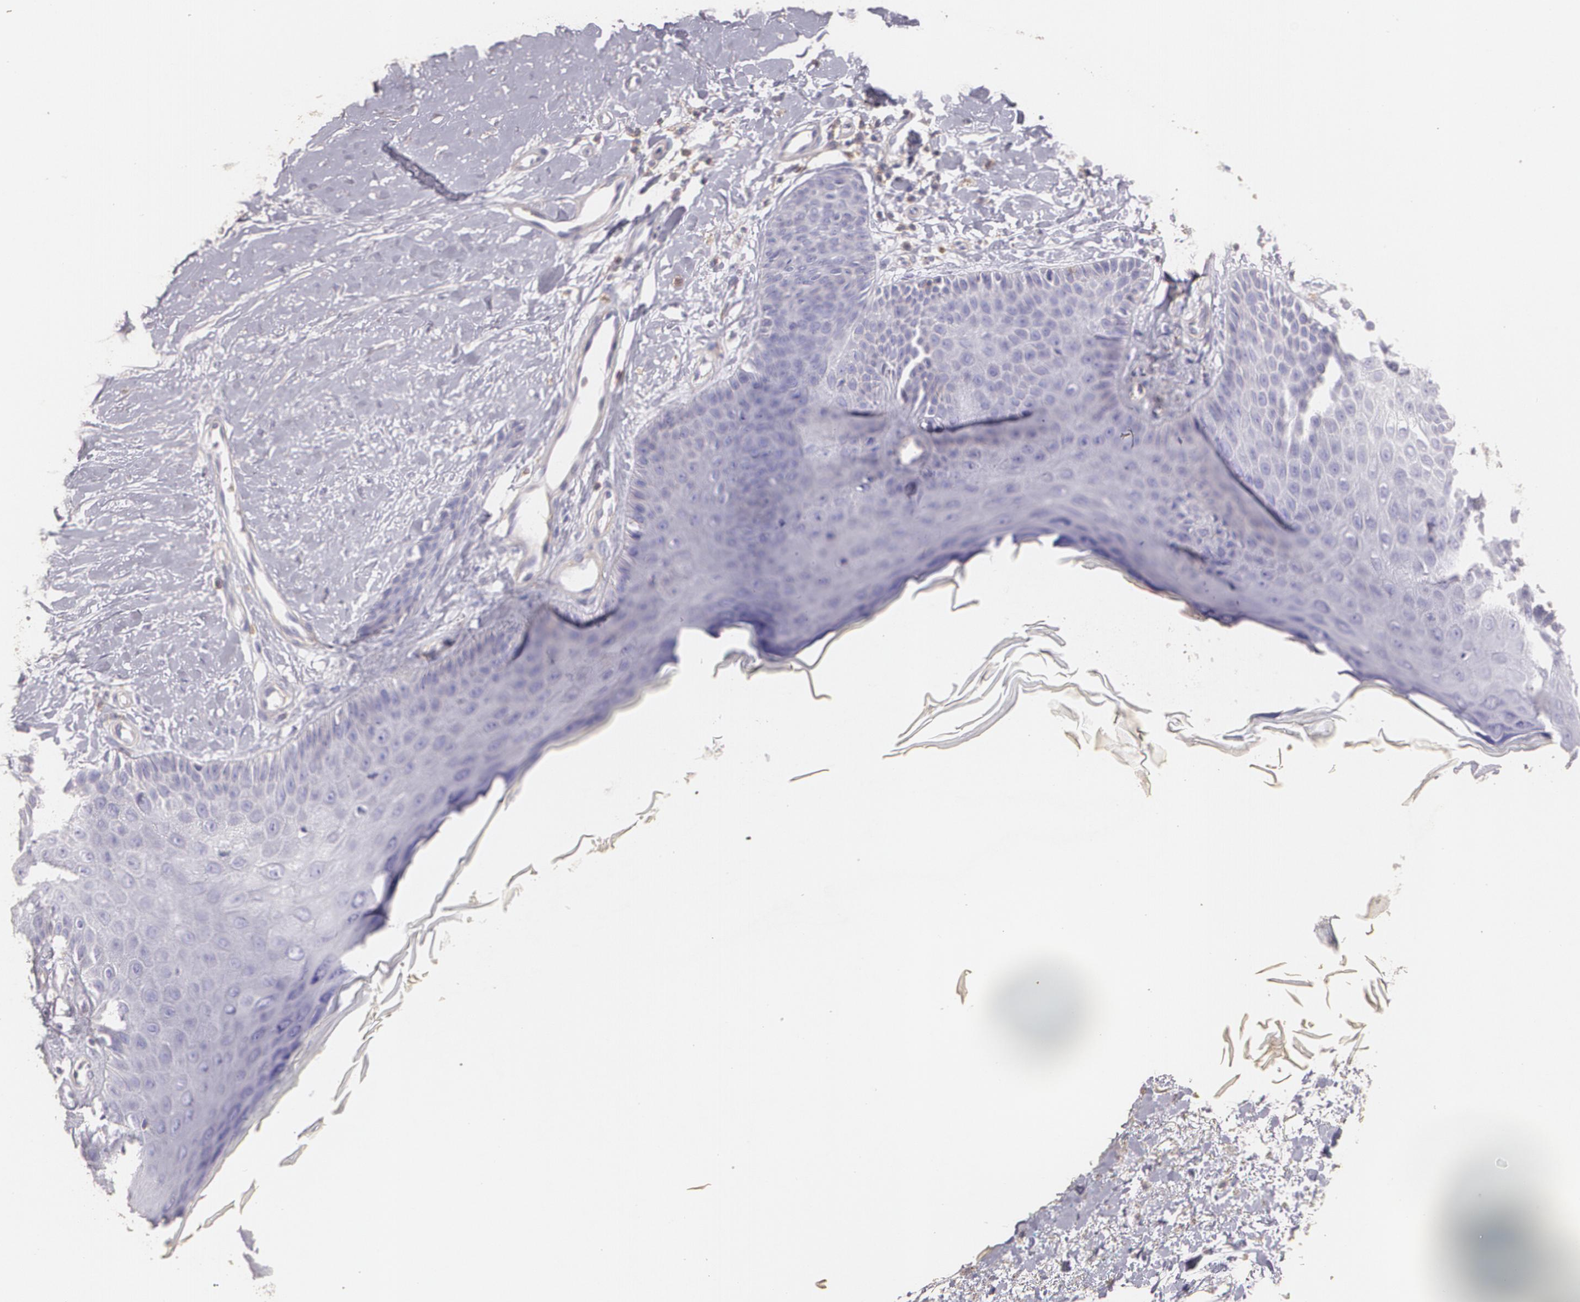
{"staining": {"intensity": "negative", "quantity": "none", "location": "none"}, "tissue": "skin cancer", "cell_type": "Tumor cells", "image_type": "cancer", "snomed": [{"axis": "morphology", "description": "Squamous cell carcinoma, NOS"}, {"axis": "topography", "description": "Skin"}], "caption": "This is an IHC histopathology image of human skin cancer (squamous cell carcinoma). There is no positivity in tumor cells.", "gene": "TGFBR1", "patient": {"sex": "female", "age": 40}}